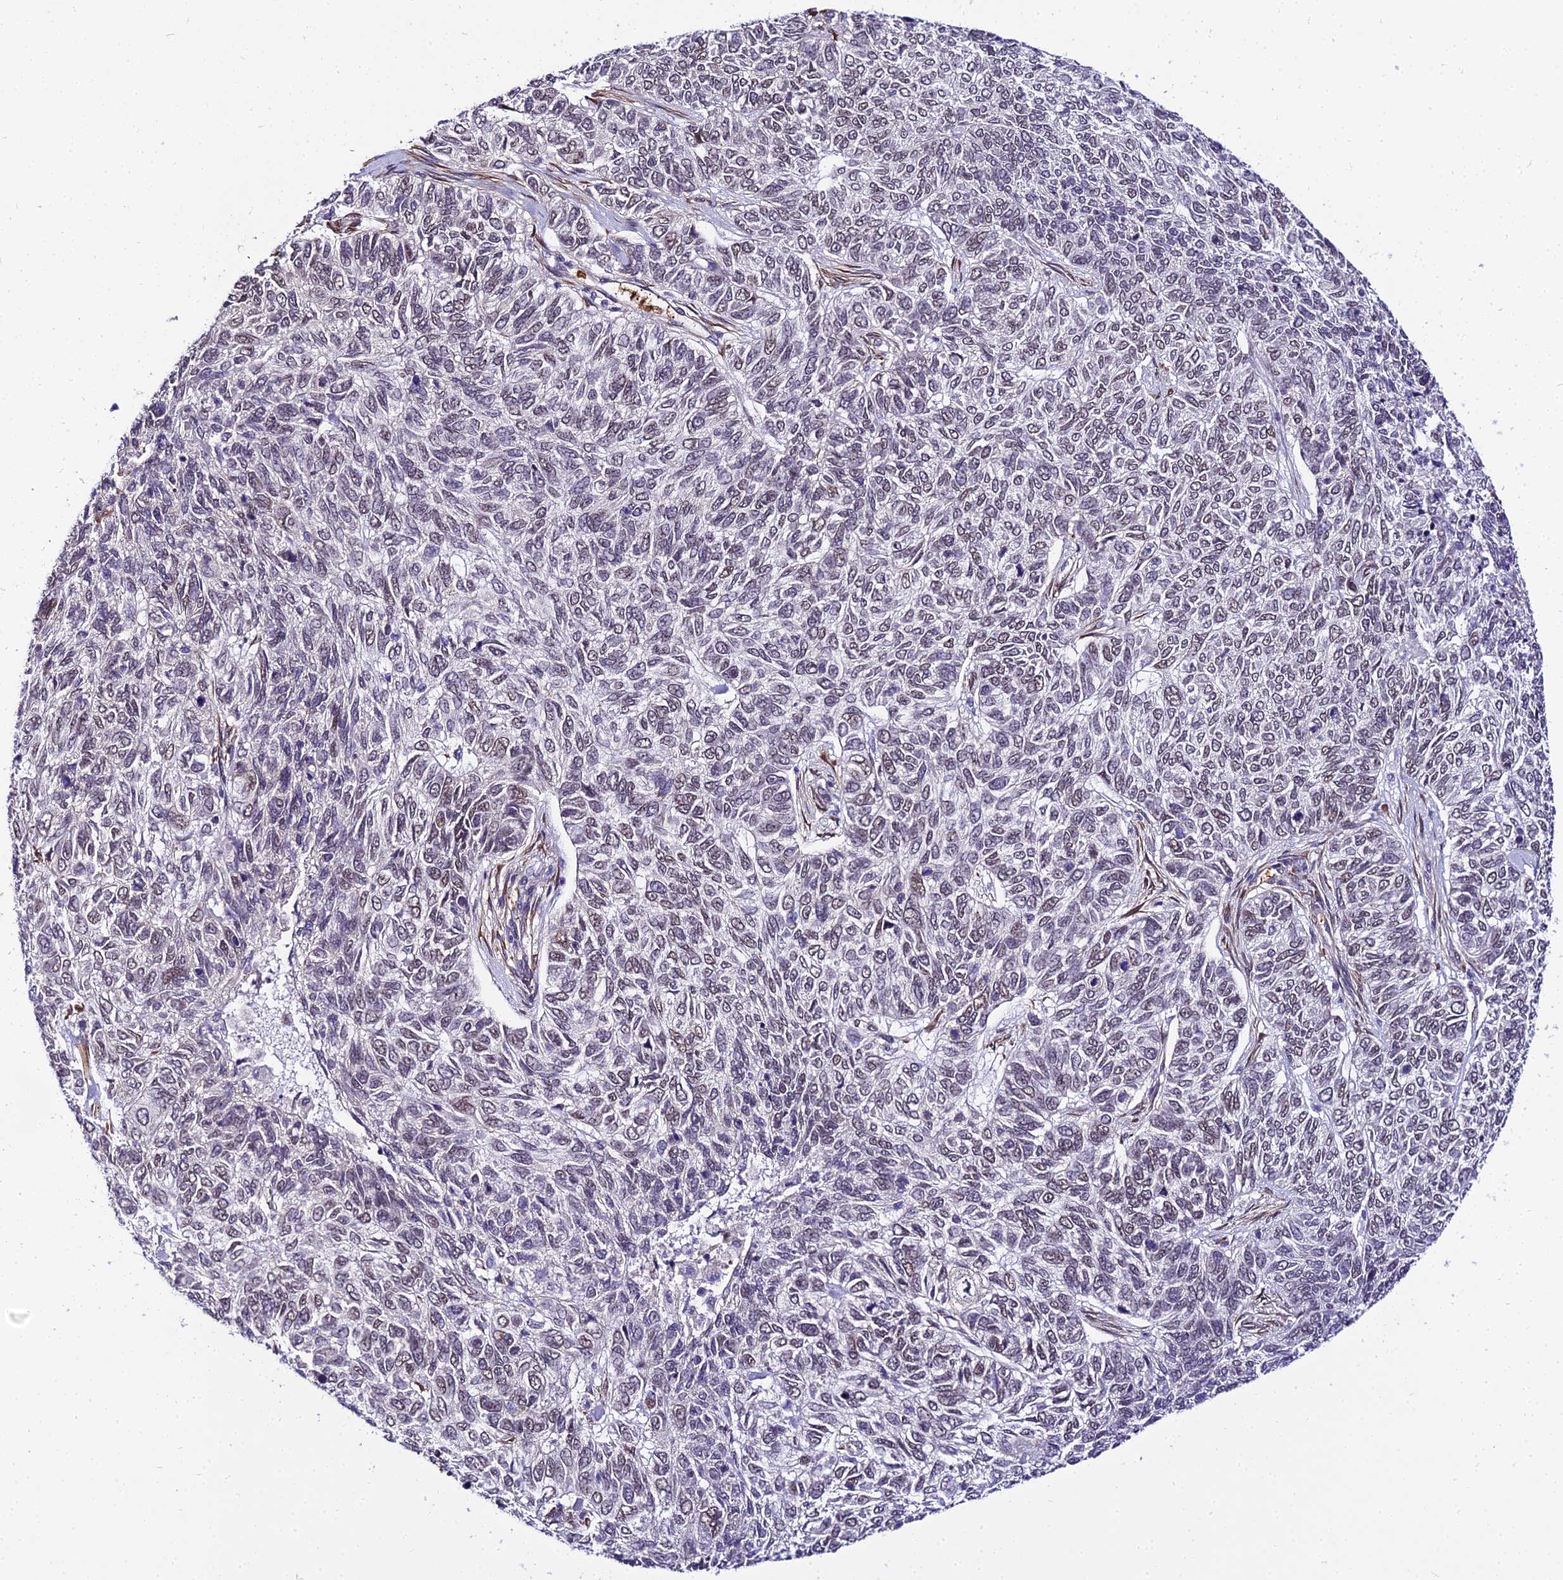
{"staining": {"intensity": "weak", "quantity": "25%-75%", "location": "nuclear"}, "tissue": "skin cancer", "cell_type": "Tumor cells", "image_type": "cancer", "snomed": [{"axis": "morphology", "description": "Basal cell carcinoma"}, {"axis": "topography", "description": "Skin"}], "caption": "Skin cancer was stained to show a protein in brown. There is low levels of weak nuclear staining in approximately 25%-75% of tumor cells.", "gene": "BCL9", "patient": {"sex": "female", "age": 65}}